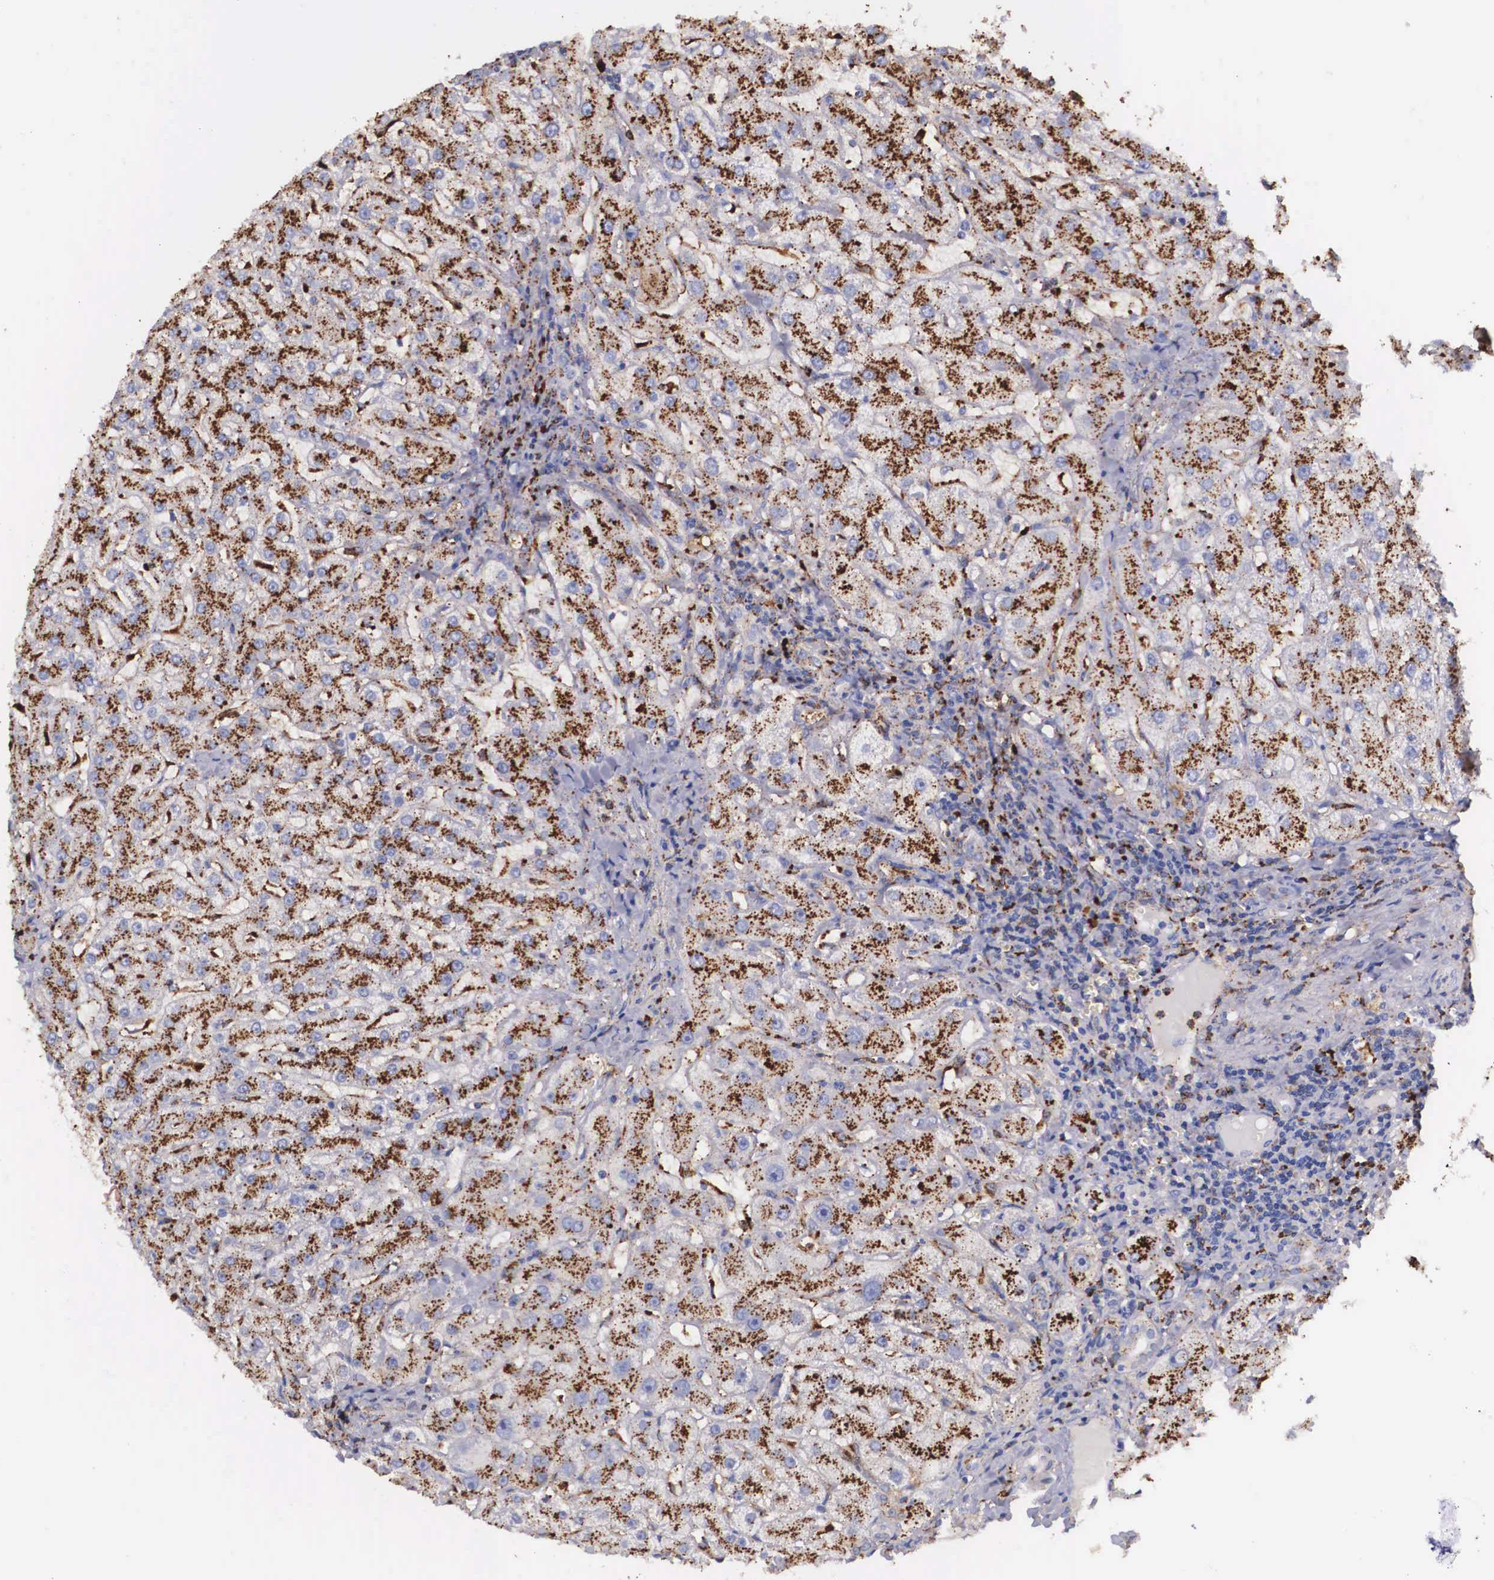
{"staining": {"intensity": "weak", "quantity": ">75%", "location": "cytoplasmic/membranous"}, "tissue": "liver", "cell_type": "Cholangiocytes", "image_type": "normal", "snomed": [{"axis": "morphology", "description": "Normal tissue, NOS"}, {"axis": "topography", "description": "Liver"}], "caption": "Weak cytoplasmic/membranous expression is identified in about >75% of cholangiocytes in normal liver.", "gene": "NAGA", "patient": {"sex": "female", "age": 79}}